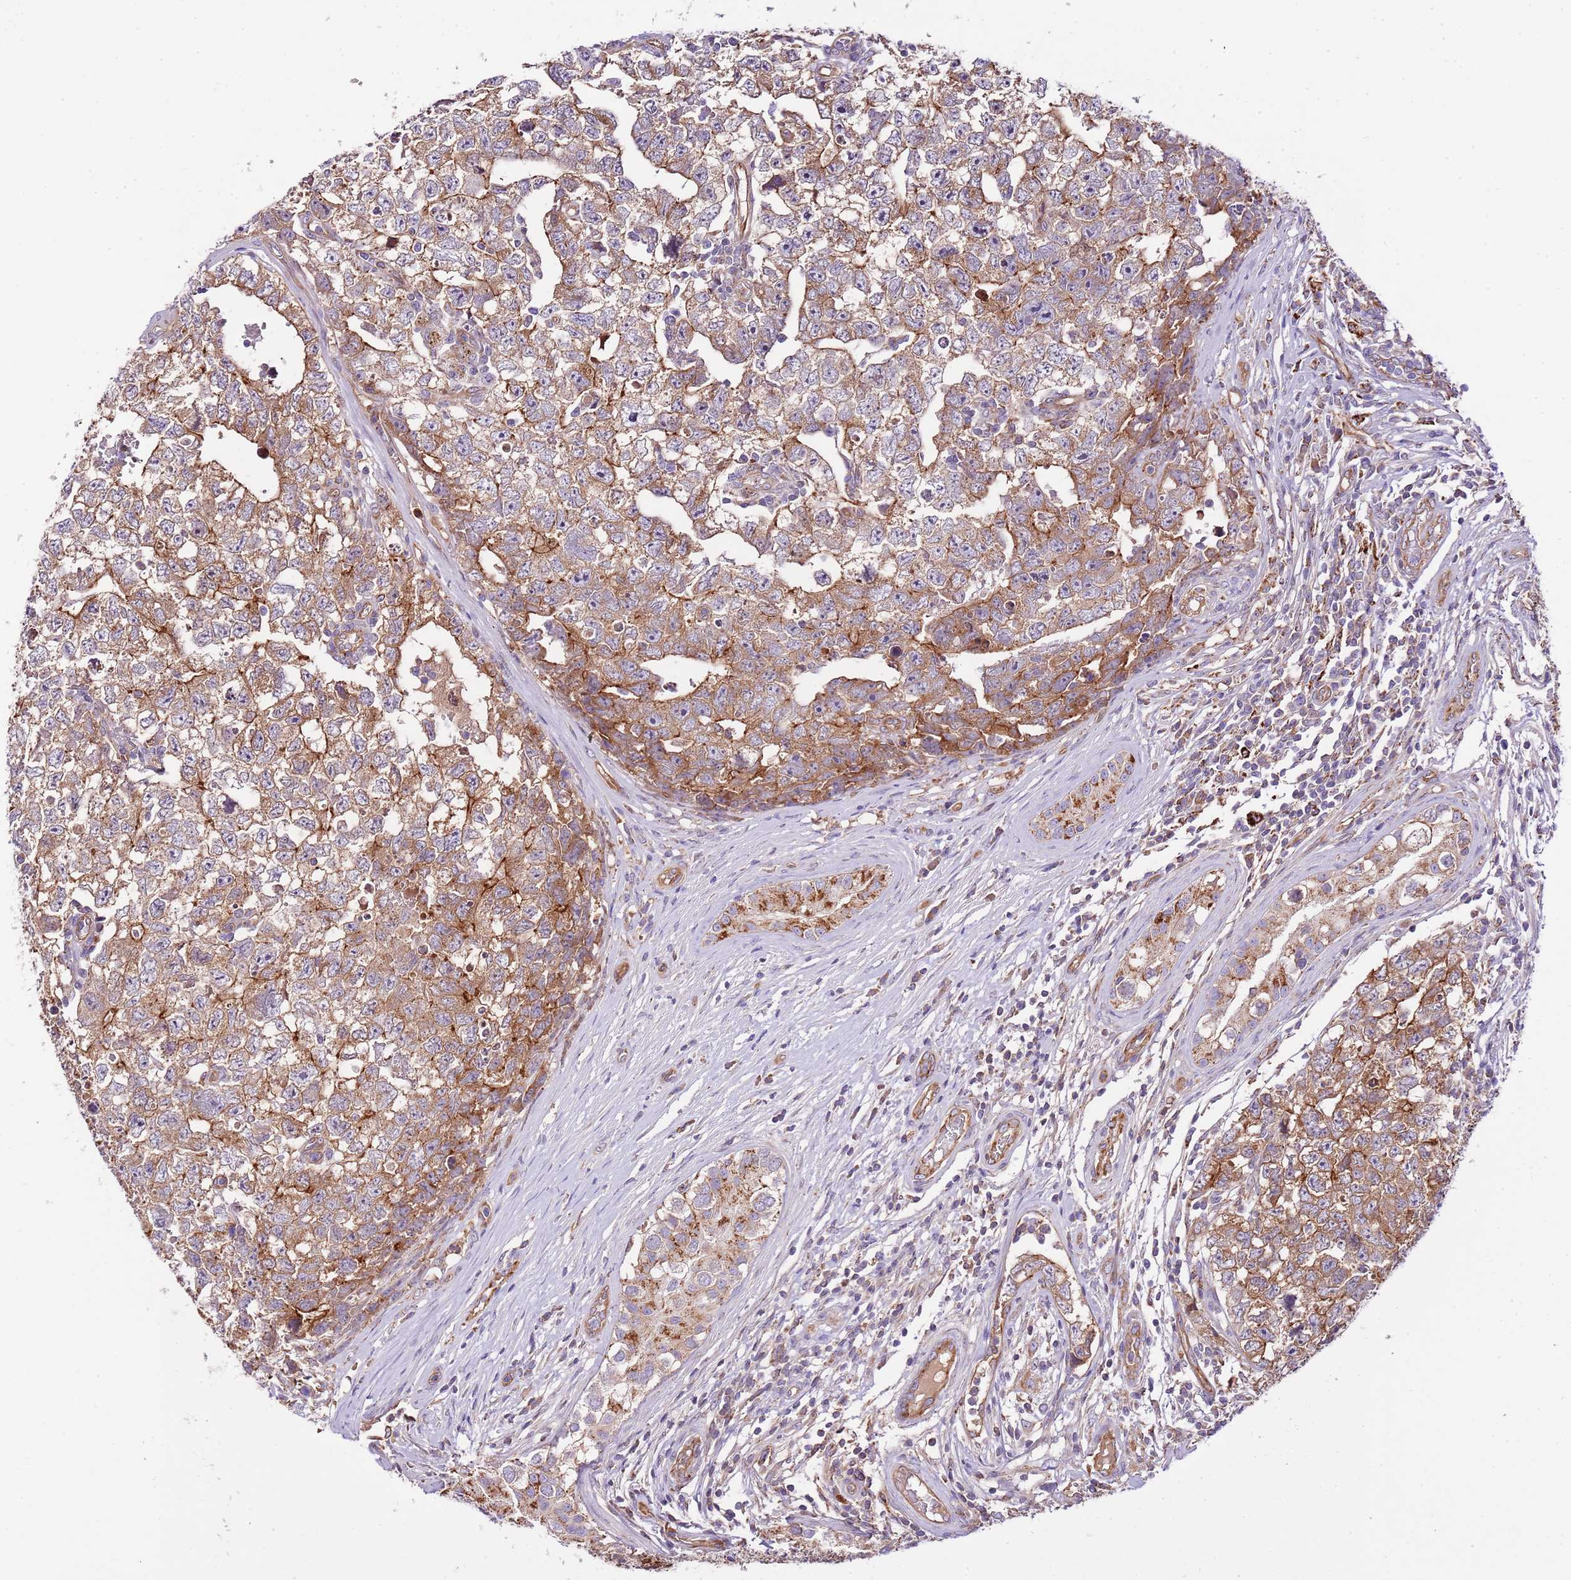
{"staining": {"intensity": "moderate", "quantity": ">75%", "location": "cytoplasmic/membranous"}, "tissue": "testis cancer", "cell_type": "Tumor cells", "image_type": "cancer", "snomed": [{"axis": "morphology", "description": "Carcinoma, Embryonal, NOS"}, {"axis": "topography", "description": "Testis"}], "caption": "This is an image of IHC staining of testis cancer (embryonal carcinoma), which shows moderate staining in the cytoplasmic/membranous of tumor cells.", "gene": "DOCK6", "patient": {"sex": "male", "age": 22}}